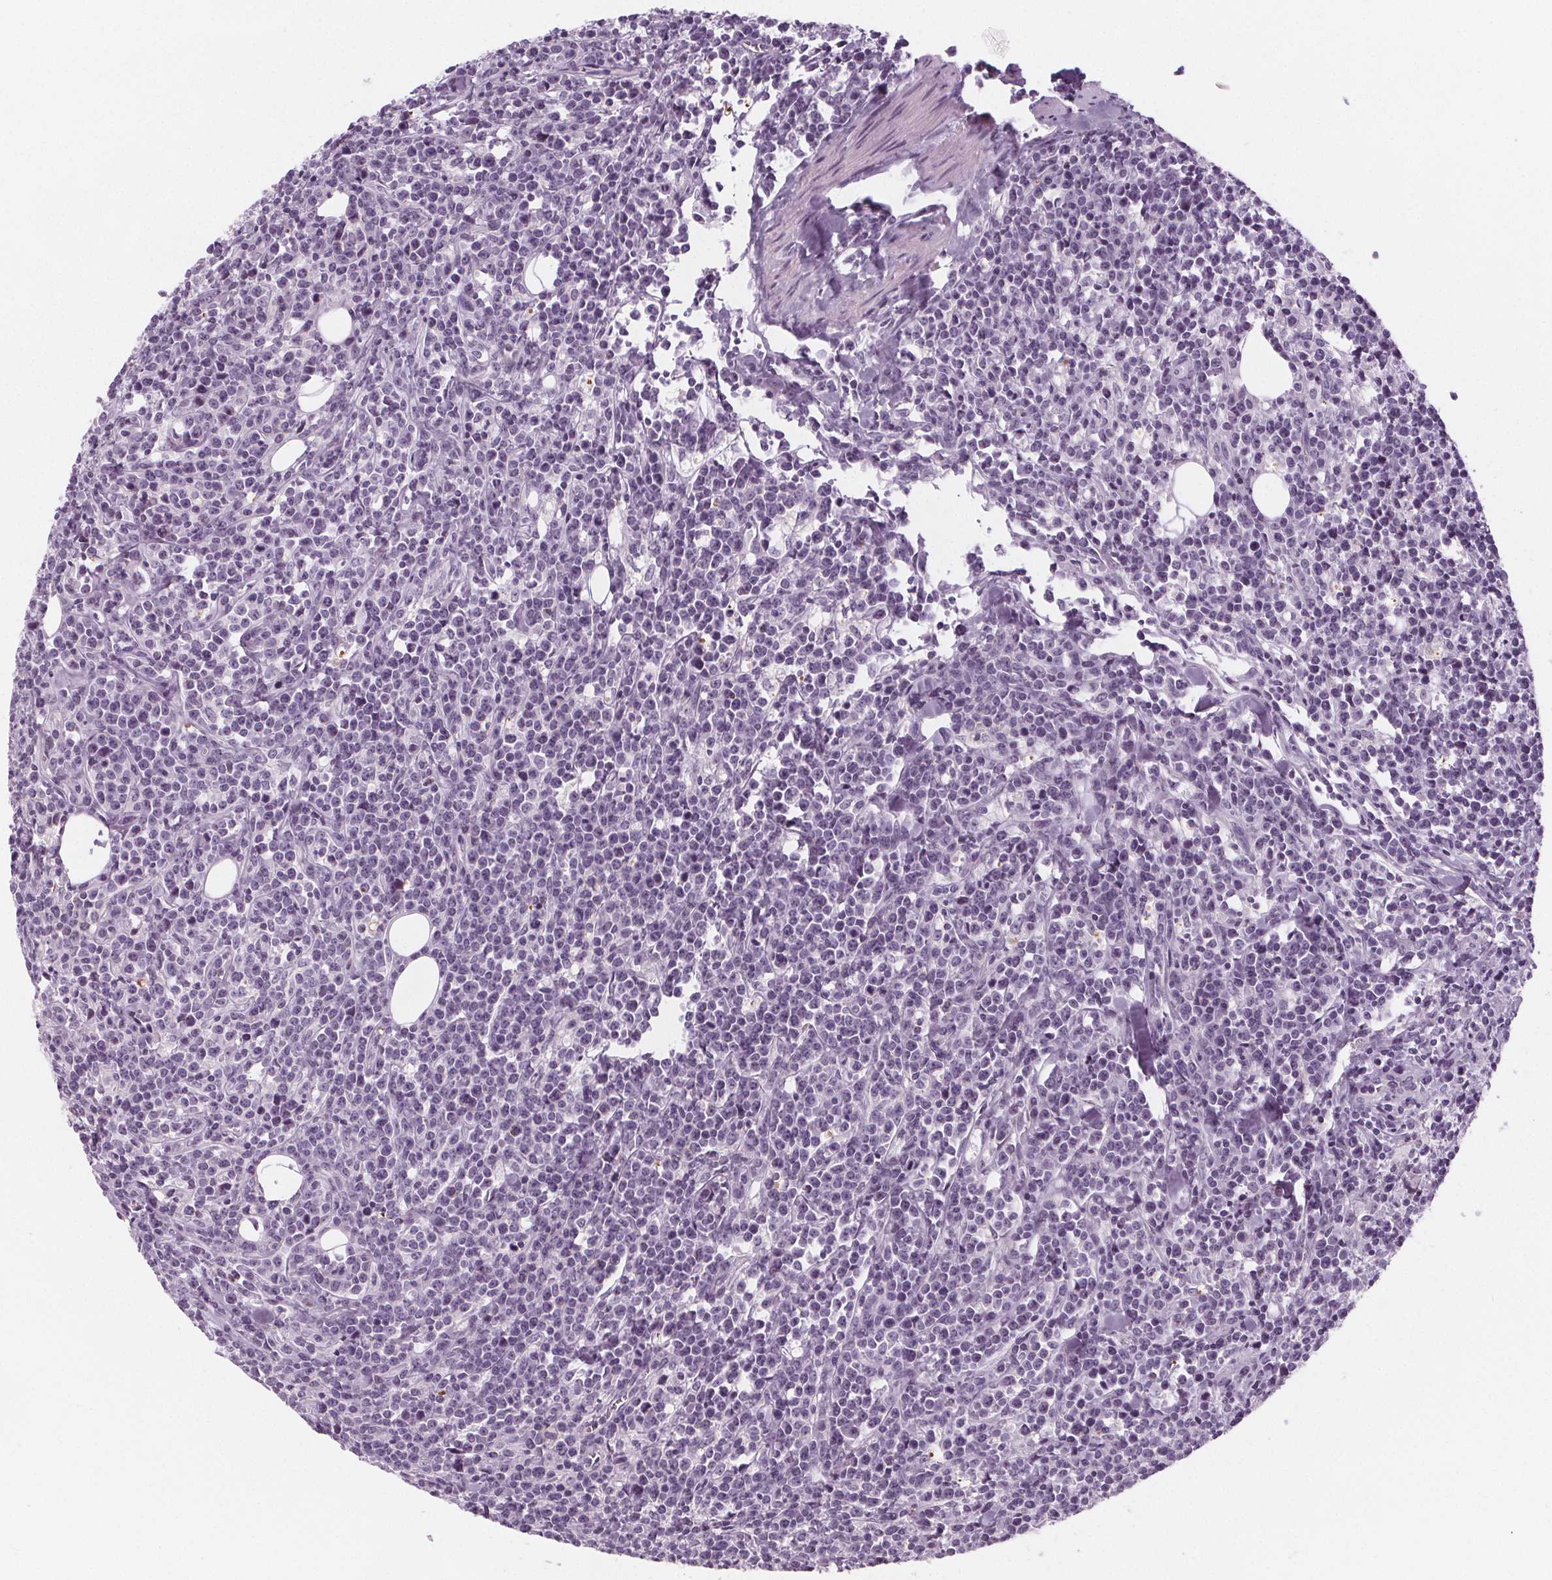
{"staining": {"intensity": "negative", "quantity": "none", "location": "none"}, "tissue": "lymphoma", "cell_type": "Tumor cells", "image_type": "cancer", "snomed": [{"axis": "morphology", "description": "Malignant lymphoma, non-Hodgkin's type, High grade"}, {"axis": "topography", "description": "Small intestine"}], "caption": "DAB immunohistochemical staining of lymphoma exhibits no significant expression in tumor cells.", "gene": "SLC5A12", "patient": {"sex": "female", "age": 56}}